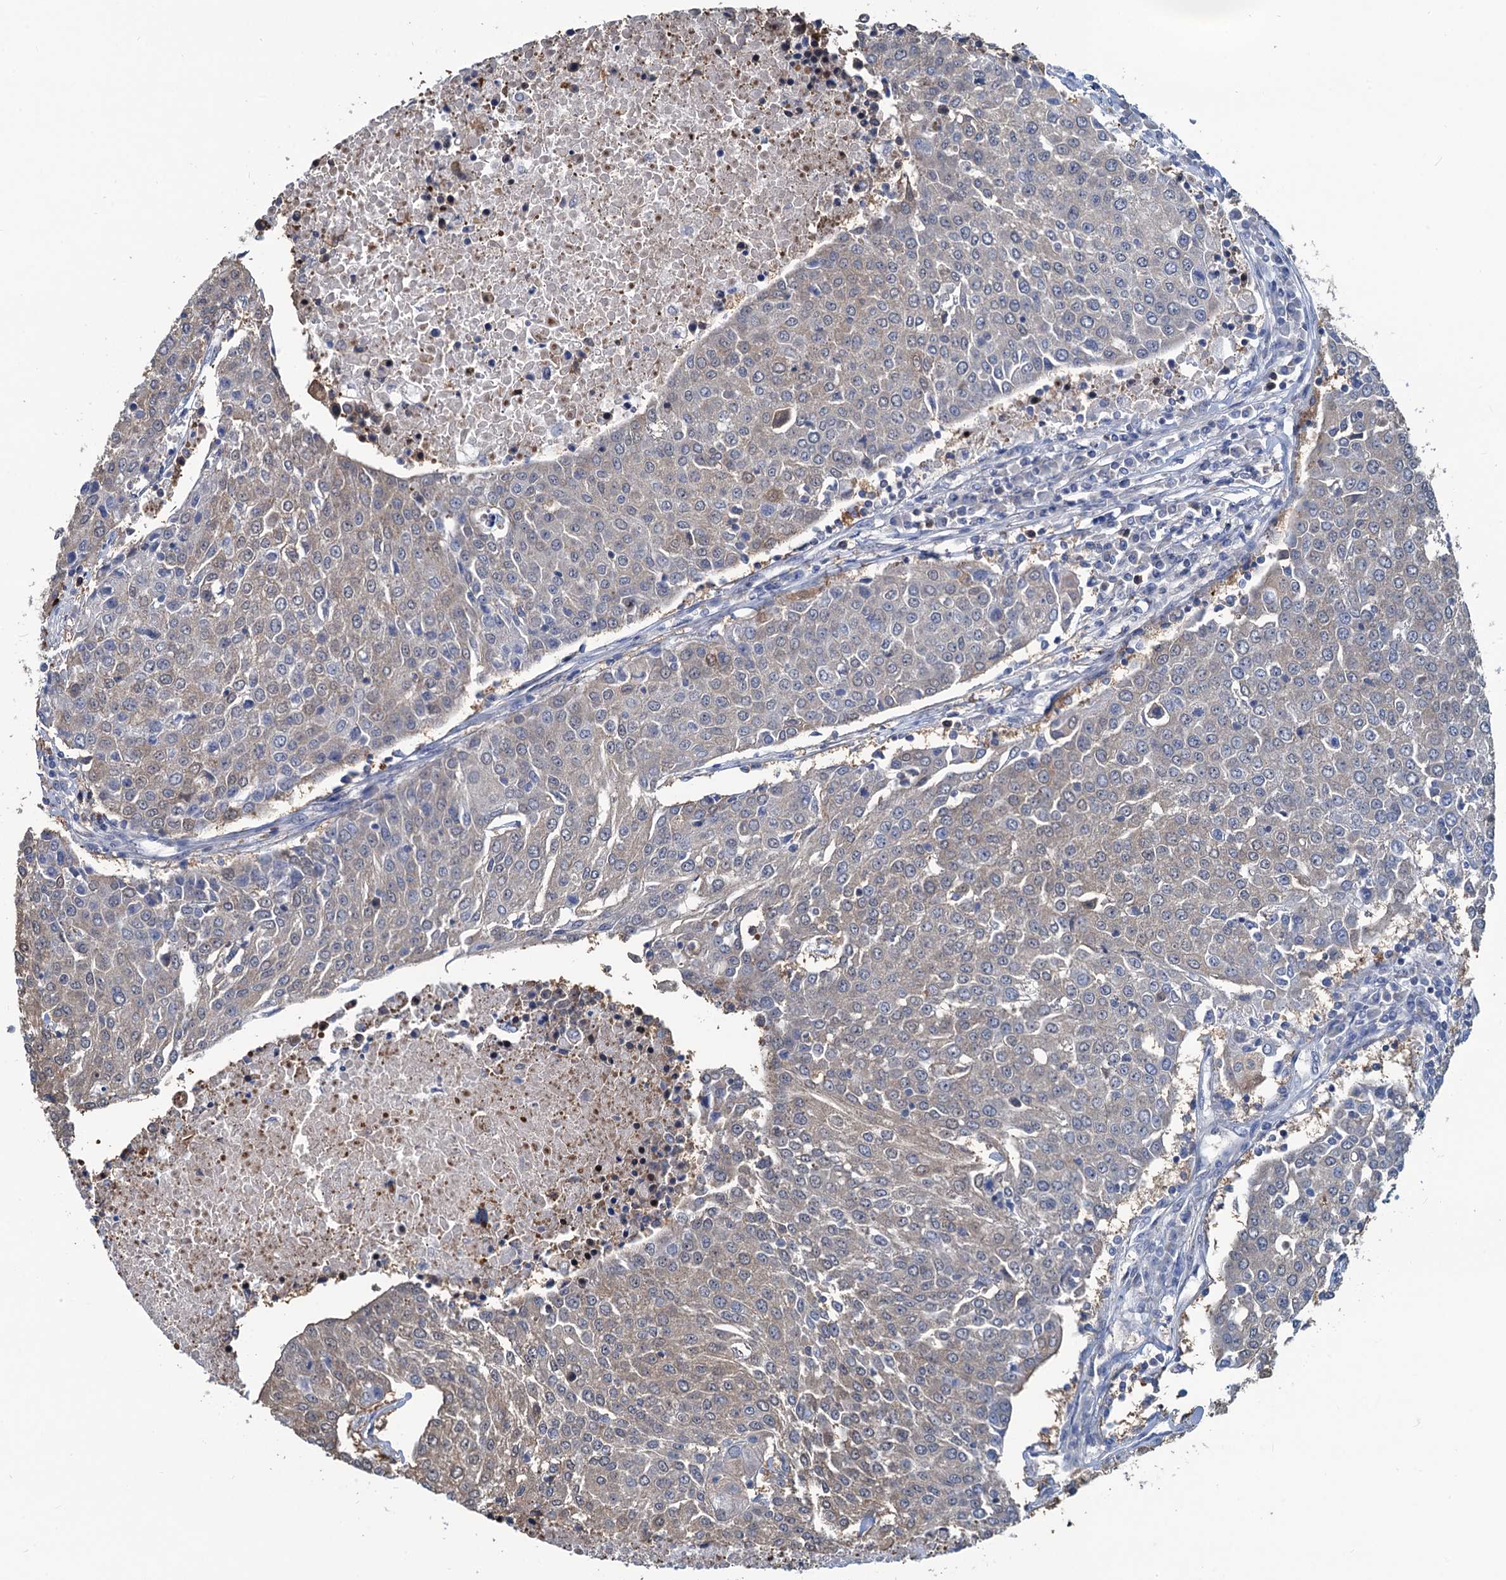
{"staining": {"intensity": "weak", "quantity": "25%-75%", "location": "cytoplasmic/membranous"}, "tissue": "urothelial cancer", "cell_type": "Tumor cells", "image_type": "cancer", "snomed": [{"axis": "morphology", "description": "Urothelial carcinoma, High grade"}, {"axis": "topography", "description": "Urinary bladder"}], "caption": "Brown immunohistochemical staining in human urothelial cancer reveals weak cytoplasmic/membranous positivity in approximately 25%-75% of tumor cells. The staining was performed using DAB (3,3'-diaminobenzidine) to visualize the protein expression in brown, while the nuclei were stained in blue with hematoxylin (Magnification: 20x).", "gene": "RTKN2", "patient": {"sex": "female", "age": 85}}